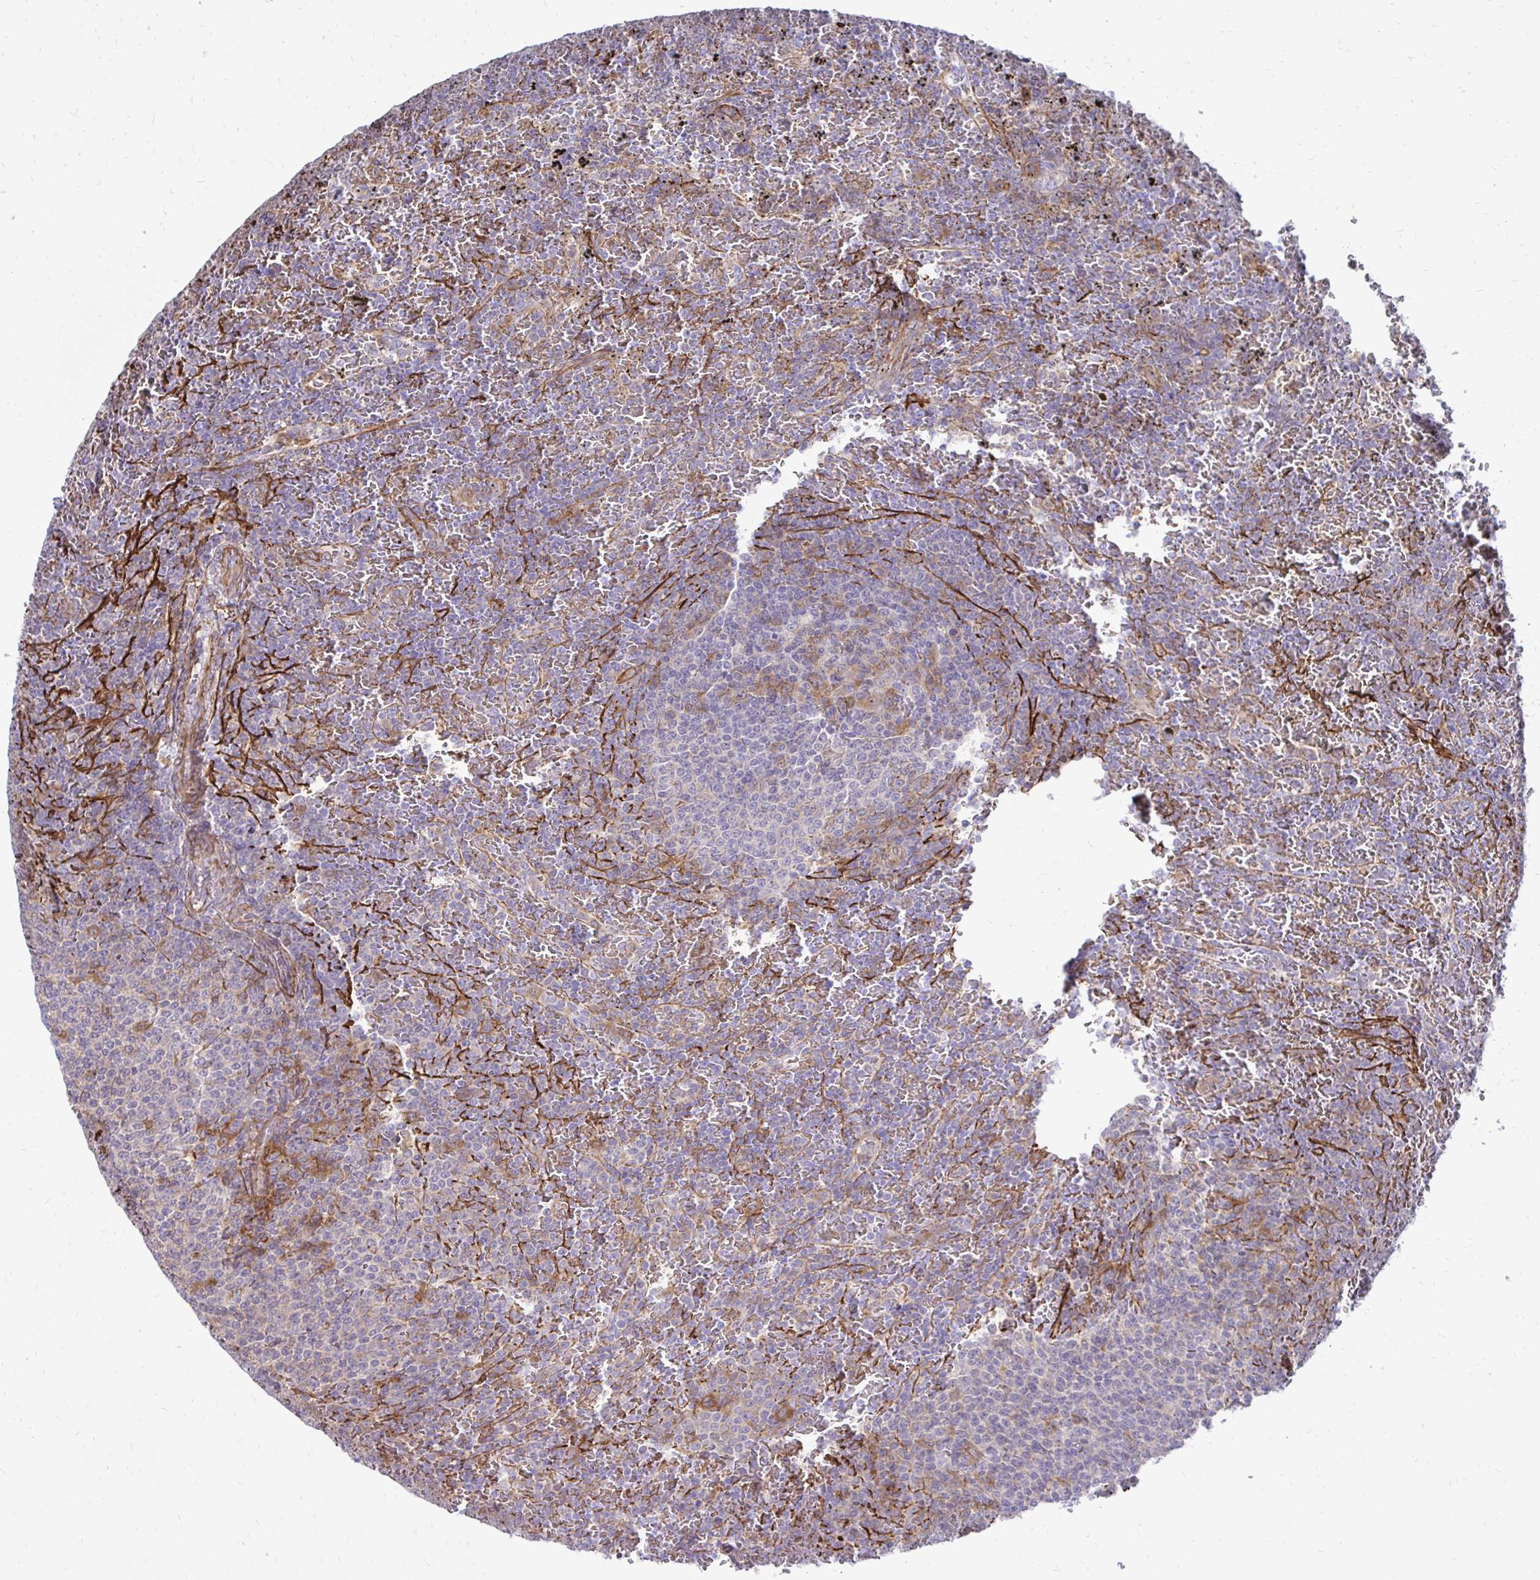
{"staining": {"intensity": "moderate", "quantity": "<25%", "location": "cytoplasmic/membranous"}, "tissue": "lymphoma", "cell_type": "Tumor cells", "image_type": "cancer", "snomed": [{"axis": "morphology", "description": "Malignant lymphoma, non-Hodgkin's type, Low grade"}, {"axis": "topography", "description": "Spleen"}], "caption": "A low amount of moderate cytoplasmic/membranous expression is appreciated in approximately <25% of tumor cells in lymphoma tissue.", "gene": "CTPS1", "patient": {"sex": "female", "age": 77}}